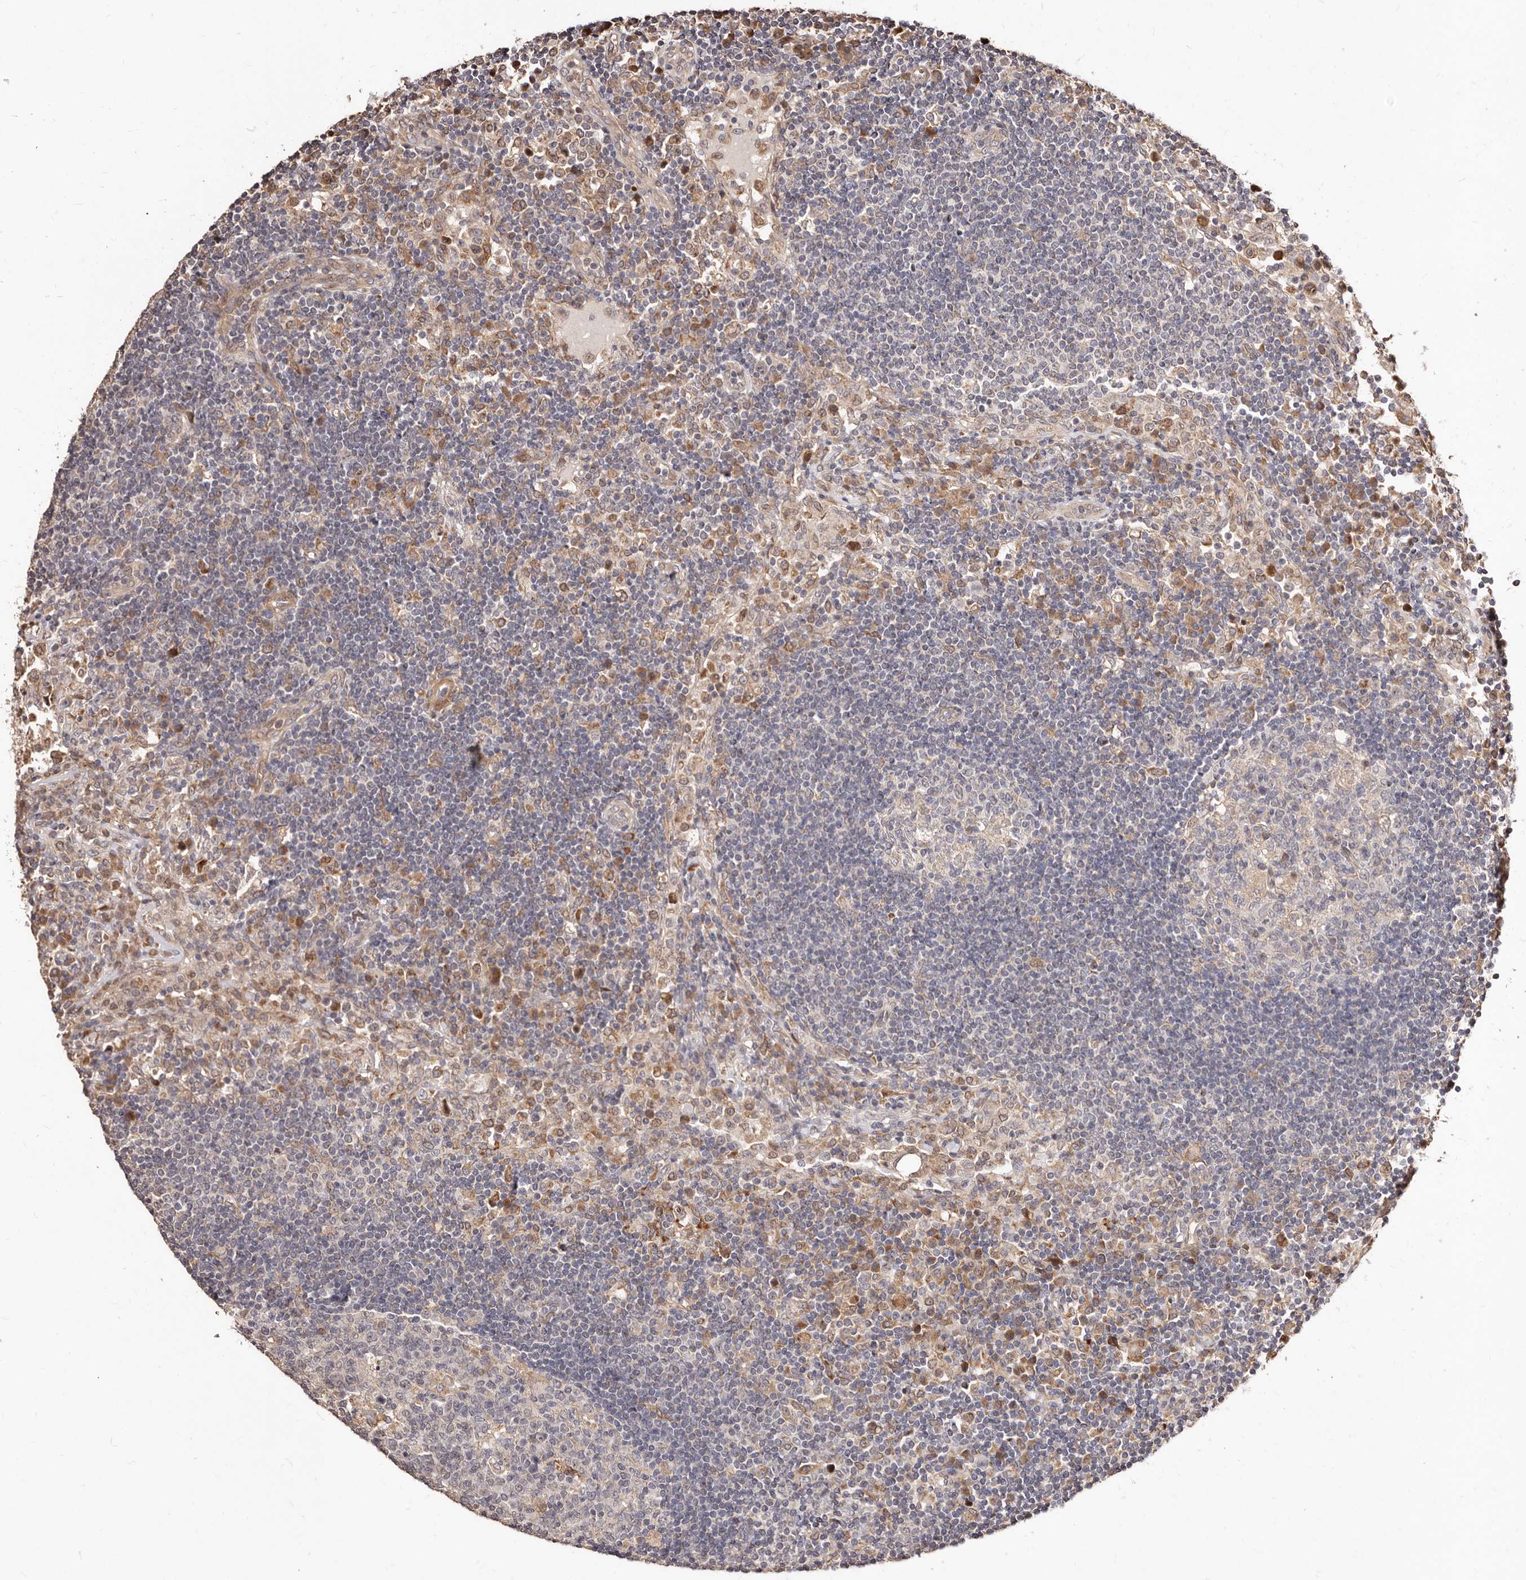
{"staining": {"intensity": "negative", "quantity": "none", "location": "none"}, "tissue": "lymph node", "cell_type": "Germinal center cells", "image_type": "normal", "snomed": [{"axis": "morphology", "description": "Normal tissue, NOS"}, {"axis": "topography", "description": "Lymph node"}], "caption": "Micrograph shows no protein expression in germinal center cells of normal lymph node. (DAB immunohistochemistry (IHC), high magnification).", "gene": "APOL6", "patient": {"sex": "female", "age": 53}}